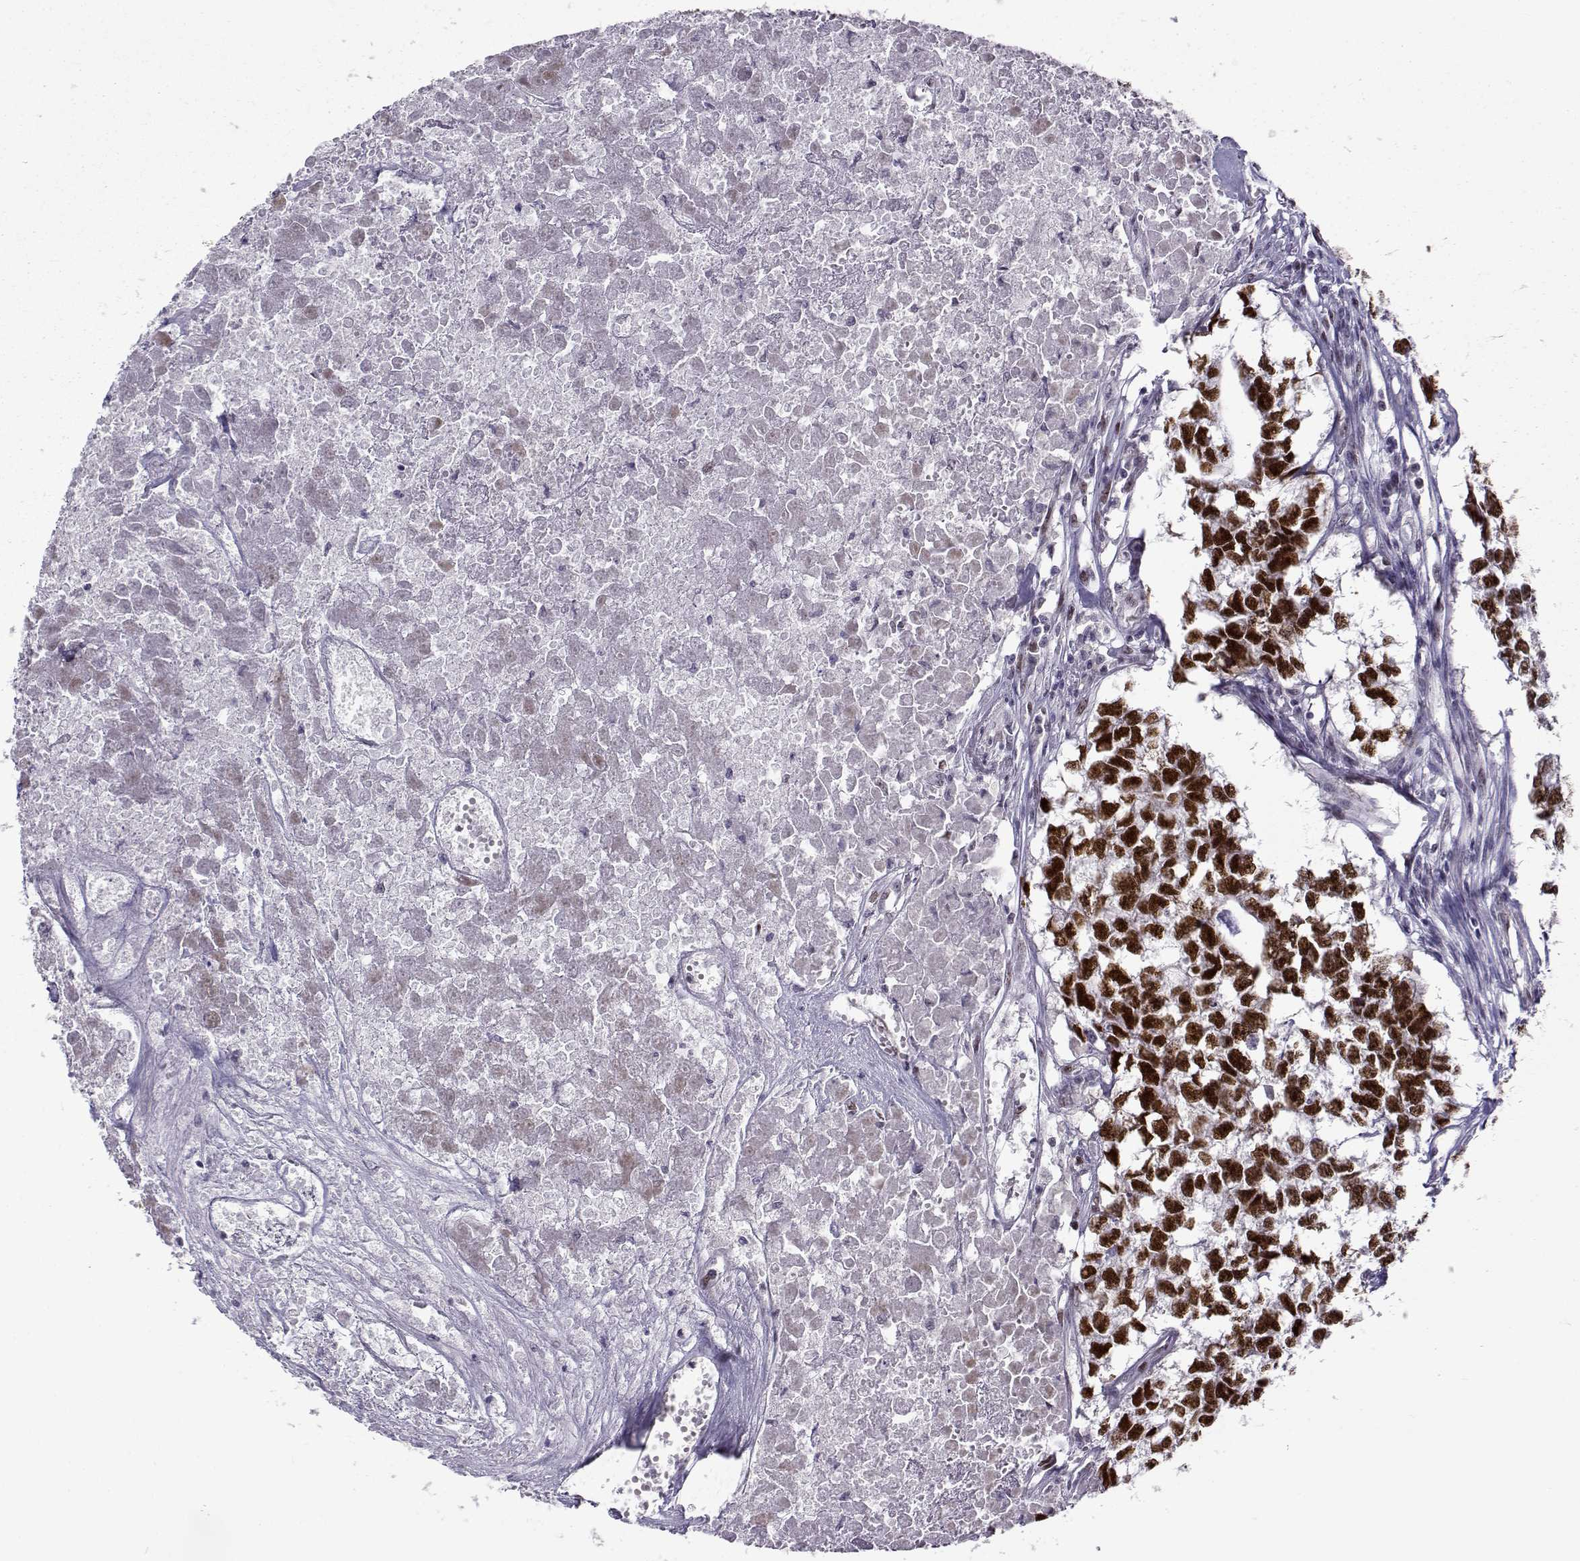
{"staining": {"intensity": "strong", "quantity": "25%-75%", "location": "cytoplasmic/membranous,nuclear"}, "tissue": "testis cancer", "cell_type": "Tumor cells", "image_type": "cancer", "snomed": [{"axis": "morphology", "description": "Carcinoma, Embryonal, NOS"}, {"axis": "morphology", "description": "Teratoma, malignant, NOS"}, {"axis": "topography", "description": "Testis"}], "caption": "About 25%-75% of tumor cells in testis embryonal carcinoma demonstrate strong cytoplasmic/membranous and nuclear protein expression as visualized by brown immunohistochemical staining.", "gene": "BACH1", "patient": {"sex": "male", "age": 44}}